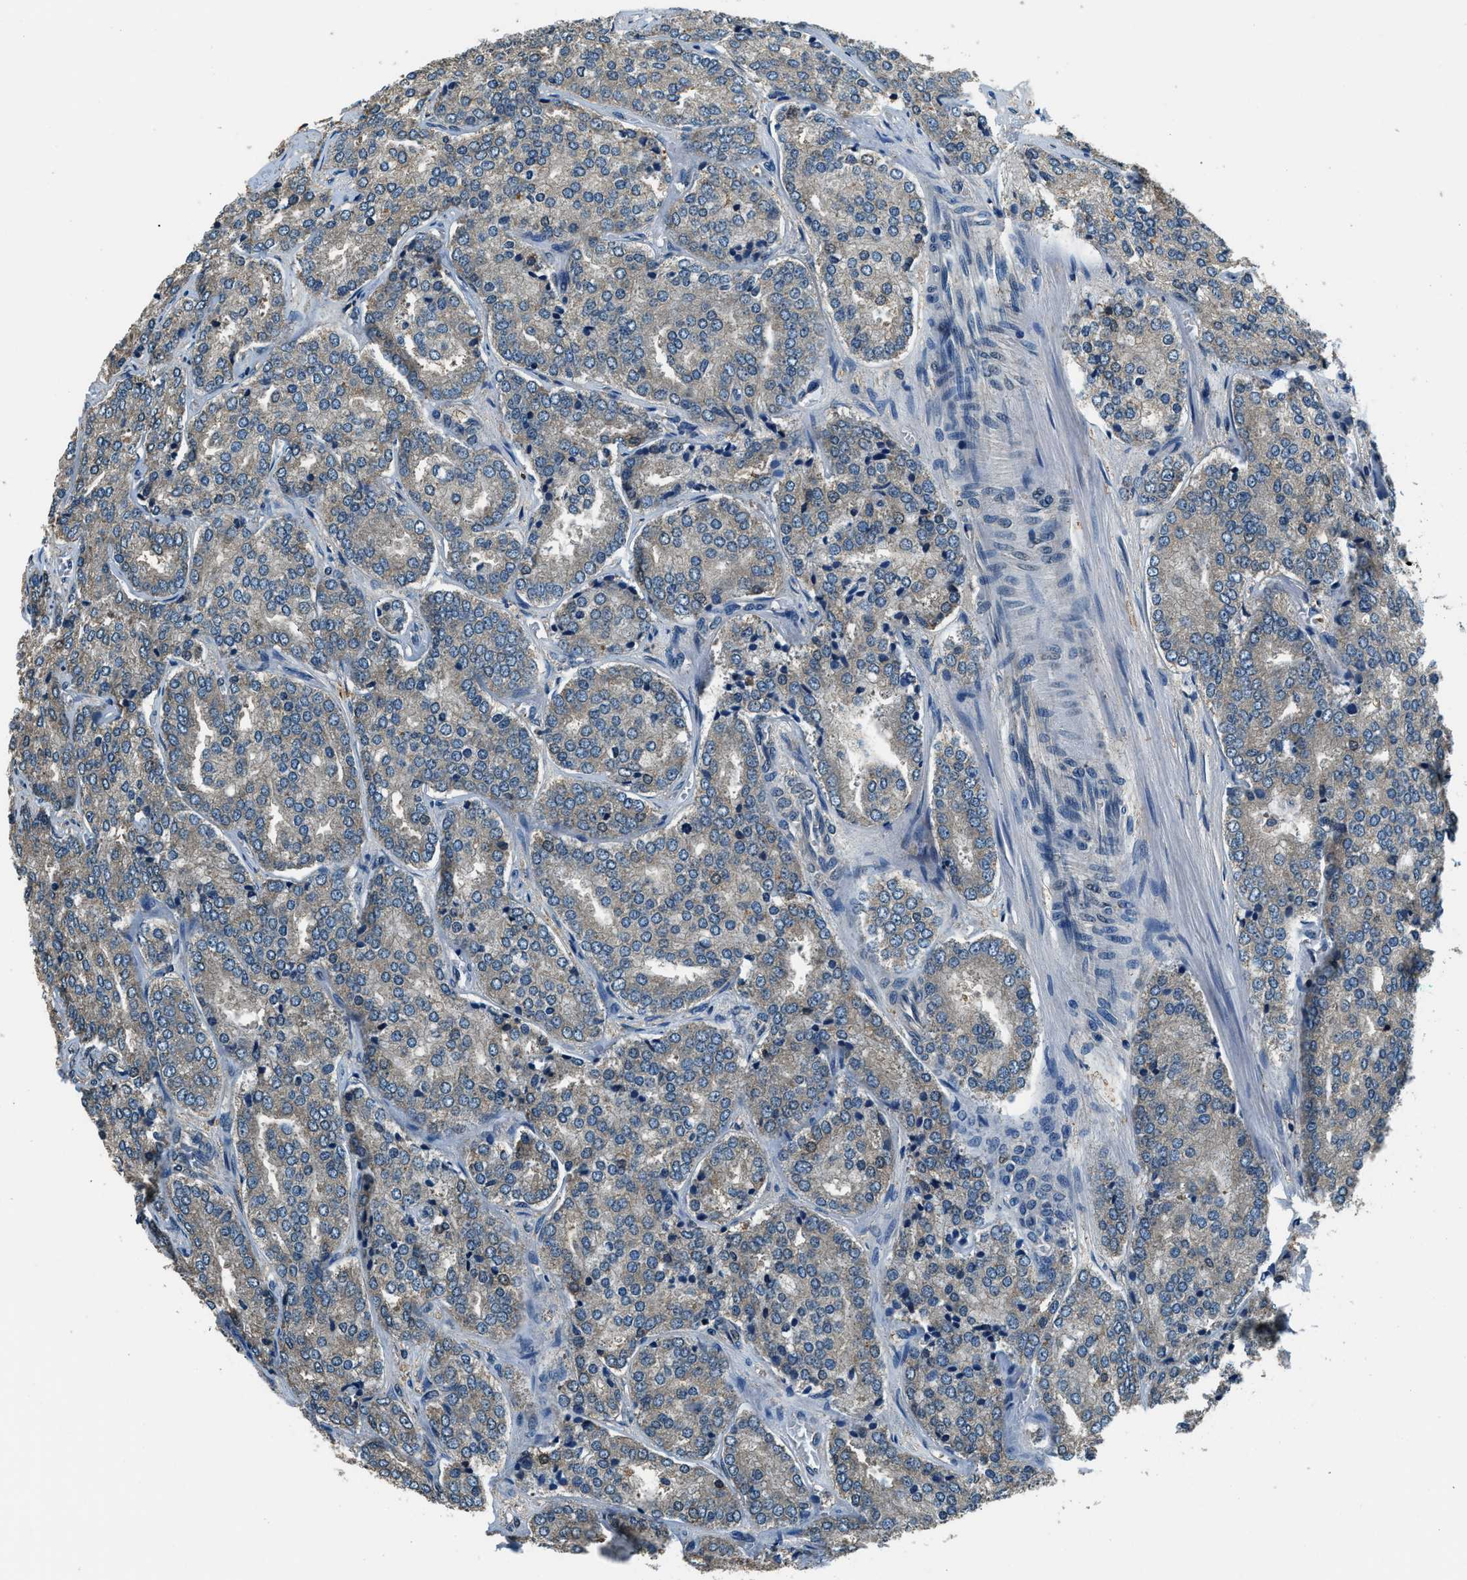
{"staining": {"intensity": "moderate", "quantity": "25%-75%", "location": "cytoplasmic/membranous"}, "tissue": "prostate cancer", "cell_type": "Tumor cells", "image_type": "cancer", "snomed": [{"axis": "morphology", "description": "Adenocarcinoma, High grade"}, {"axis": "topography", "description": "Prostate"}], "caption": "There is medium levels of moderate cytoplasmic/membranous positivity in tumor cells of prostate adenocarcinoma (high-grade), as demonstrated by immunohistochemical staining (brown color).", "gene": "ARFGAP2", "patient": {"sex": "male", "age": 65}}